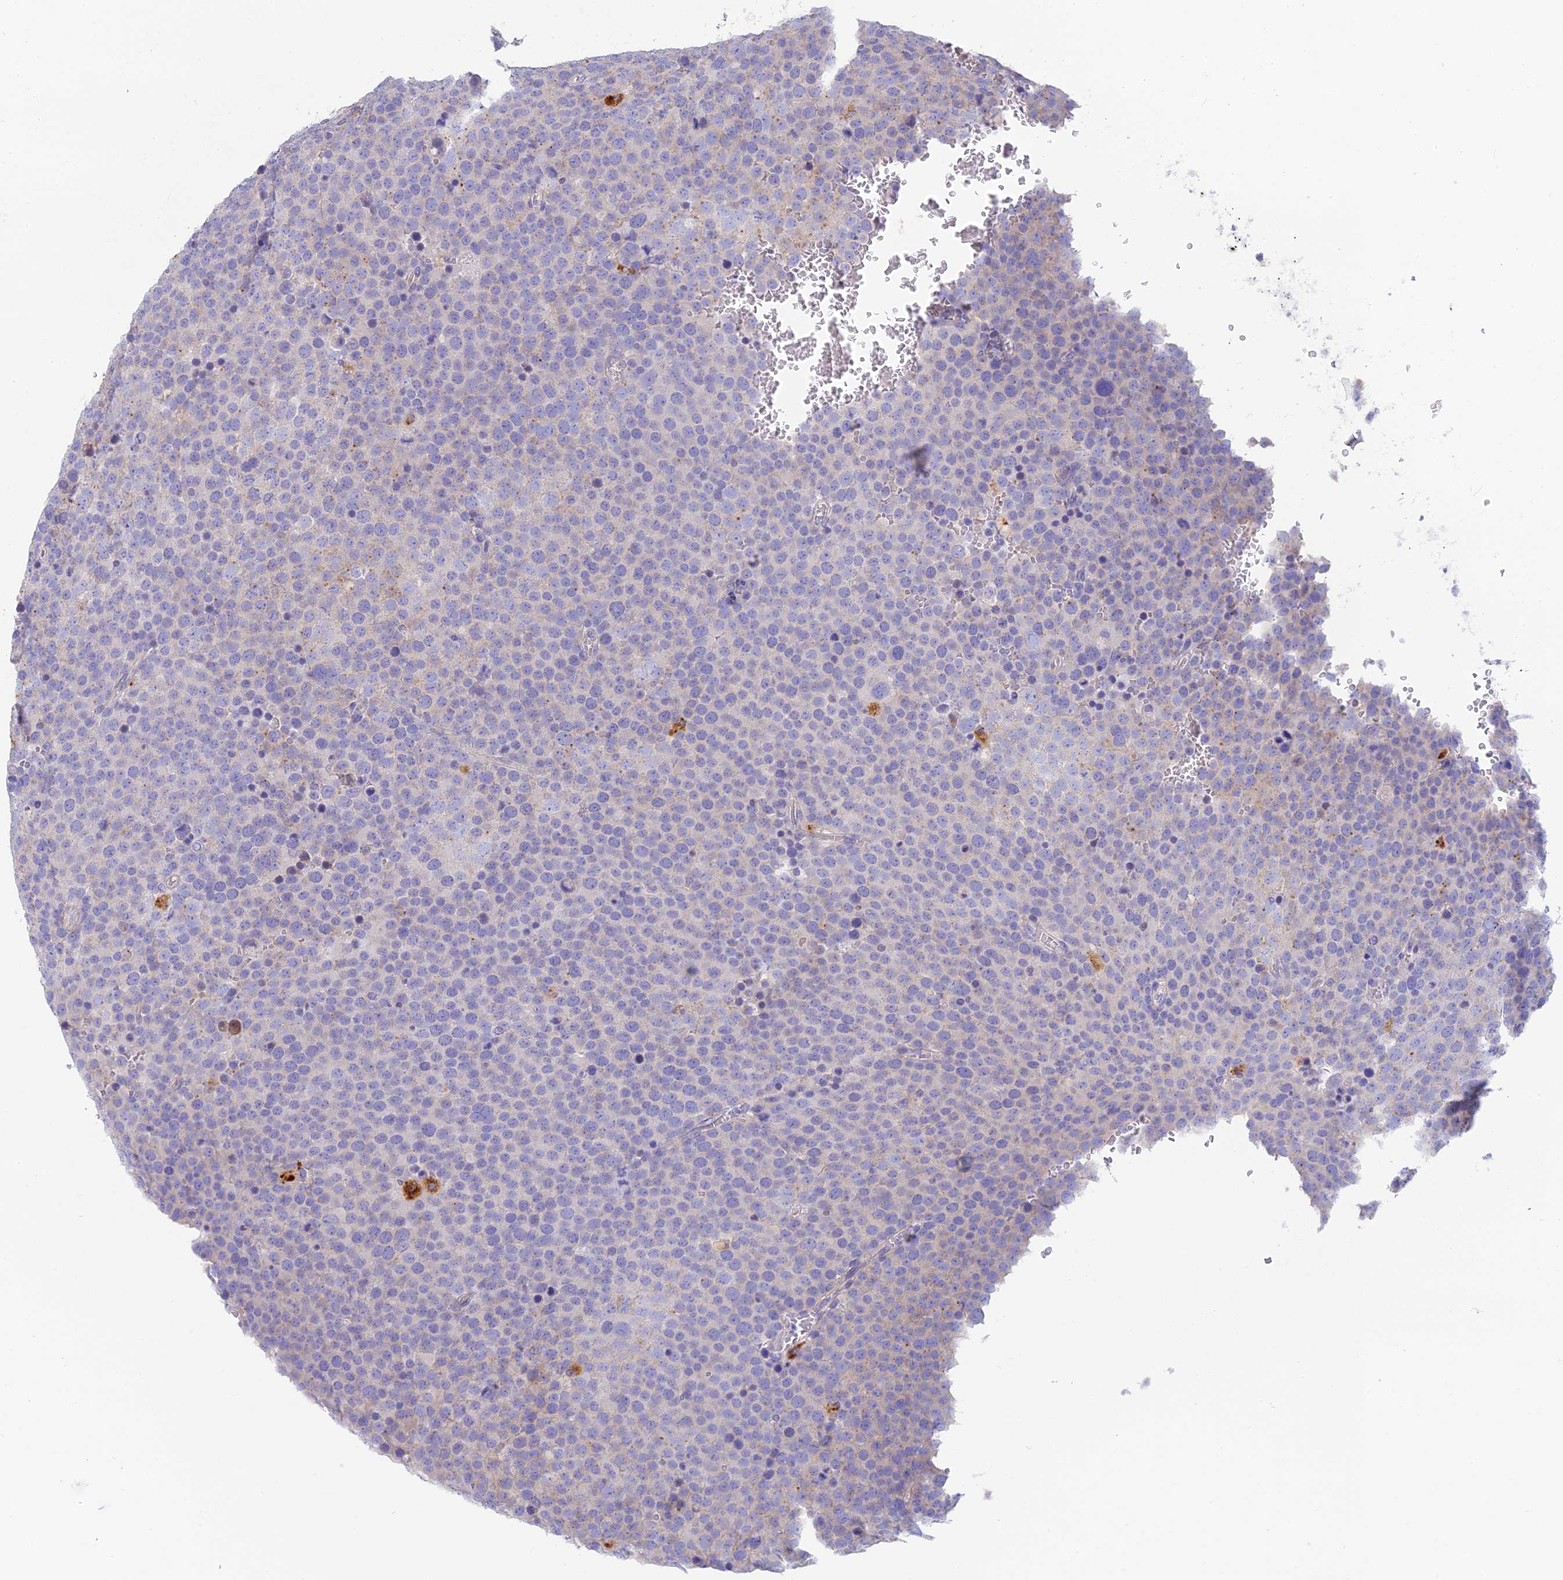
{"staining": {"intensity": "negative", "quantity": "none", "location": "none"}, "tissue": "testis cancer", "cell_type": "Tumor cells", "image_type": "cancer", "snomed": [{"axis": "morphology", "description": "Seminoma, NOS"}, {"axis": "topography", "description": "Testis"}], "caption": "Human testis cancer (seminoma) stained for a protein using IHC displays no expression in tumor cells.", "gene": "WDR6", "patient": {"sex": "male", "age": 71}}